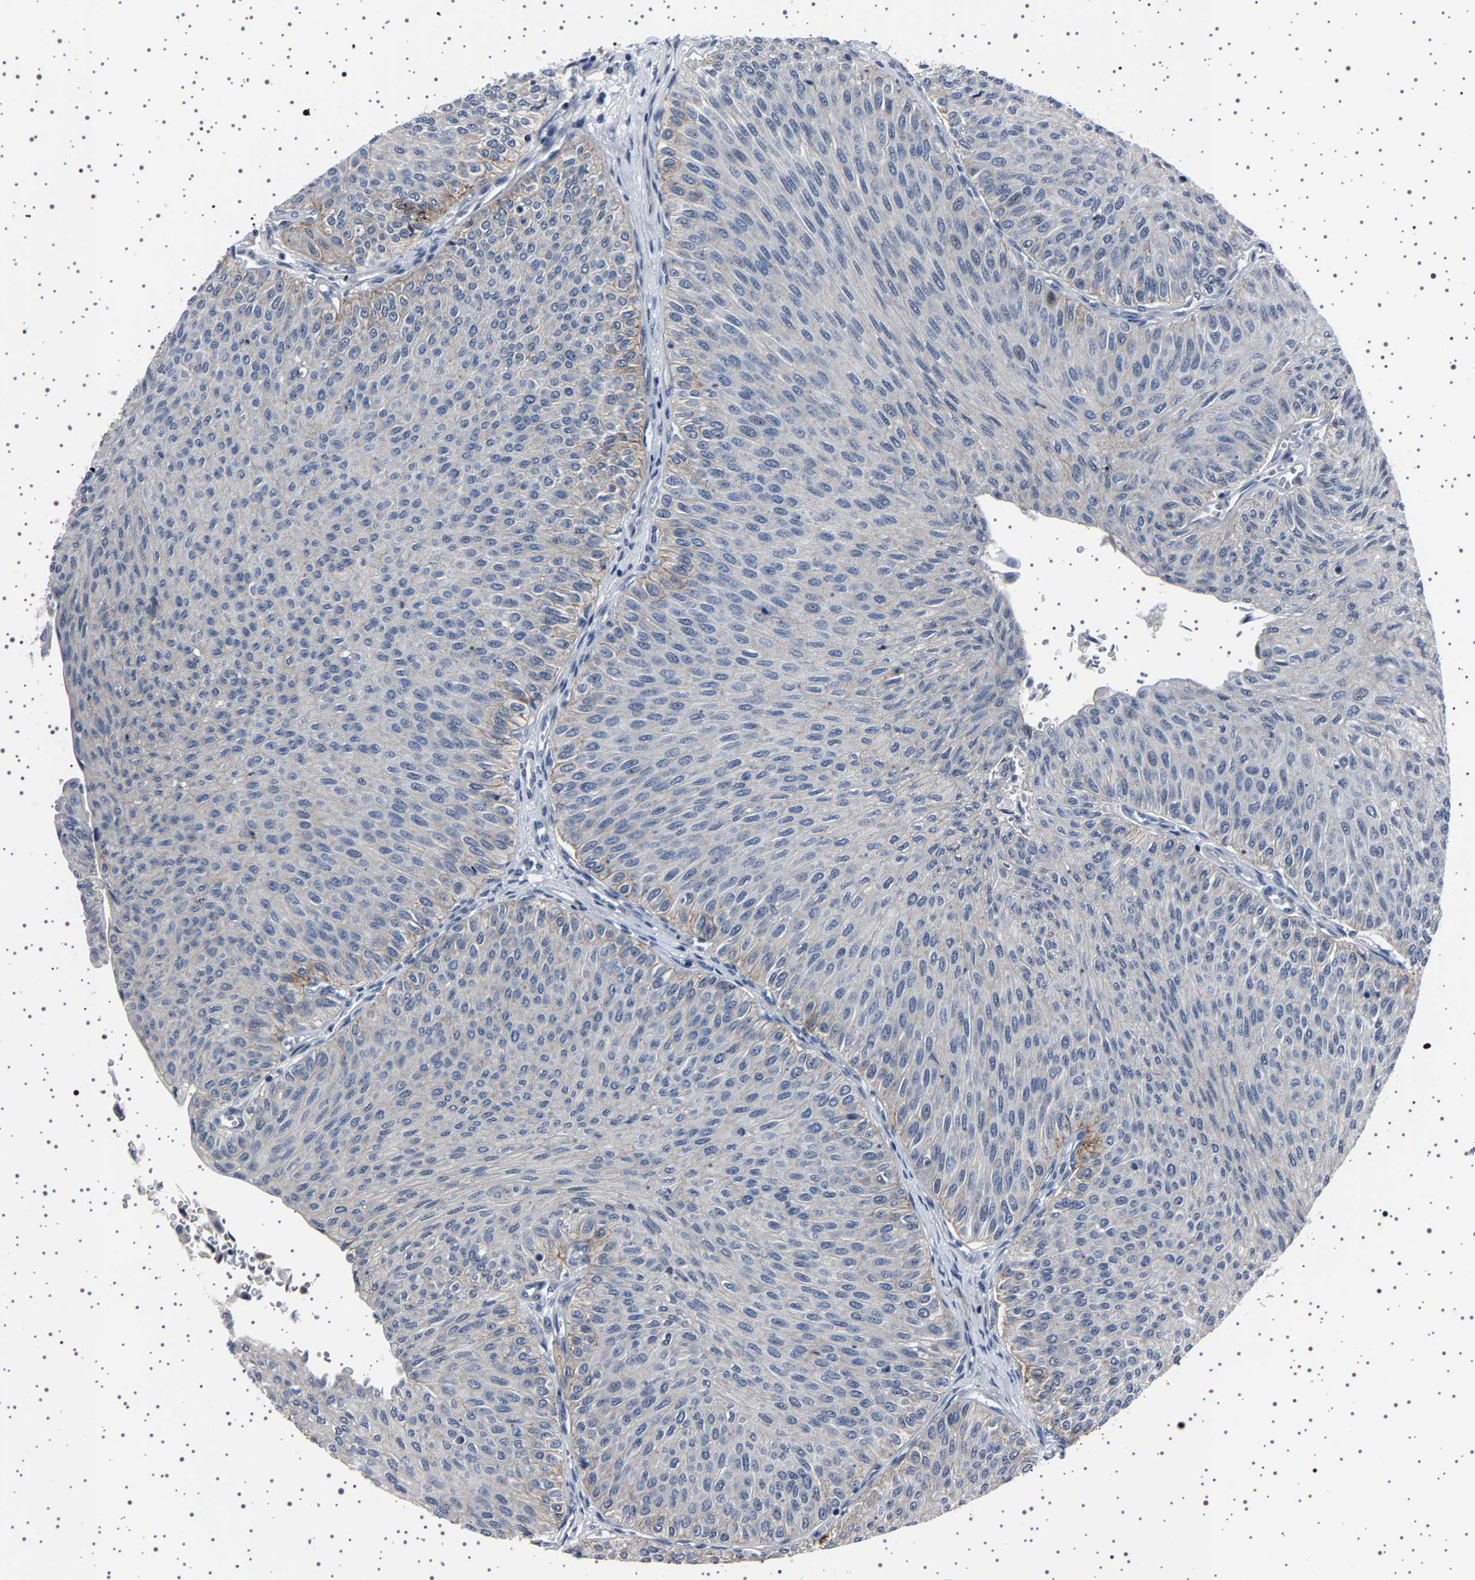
{"staining": {"intensity": "negative", "quantity": "none", "location": "none"}, "tissue": "urothelial cancer", "cell_type": "Tumor cells", "image_type": "cancer", "snomed": [{"axis": "morphology", "description": "Urothelial carcinoma, Low grade"}, {"axis": "topography", "description": "Urinary bladder"}], "caption": "This is a photomicrograph of immunohistochemistry staining of urothelial carcinoma (low-grade), which shows no expression in tumor cells.", "gene": "PAK5", "patient": {"sex": "male", "age": 78}}